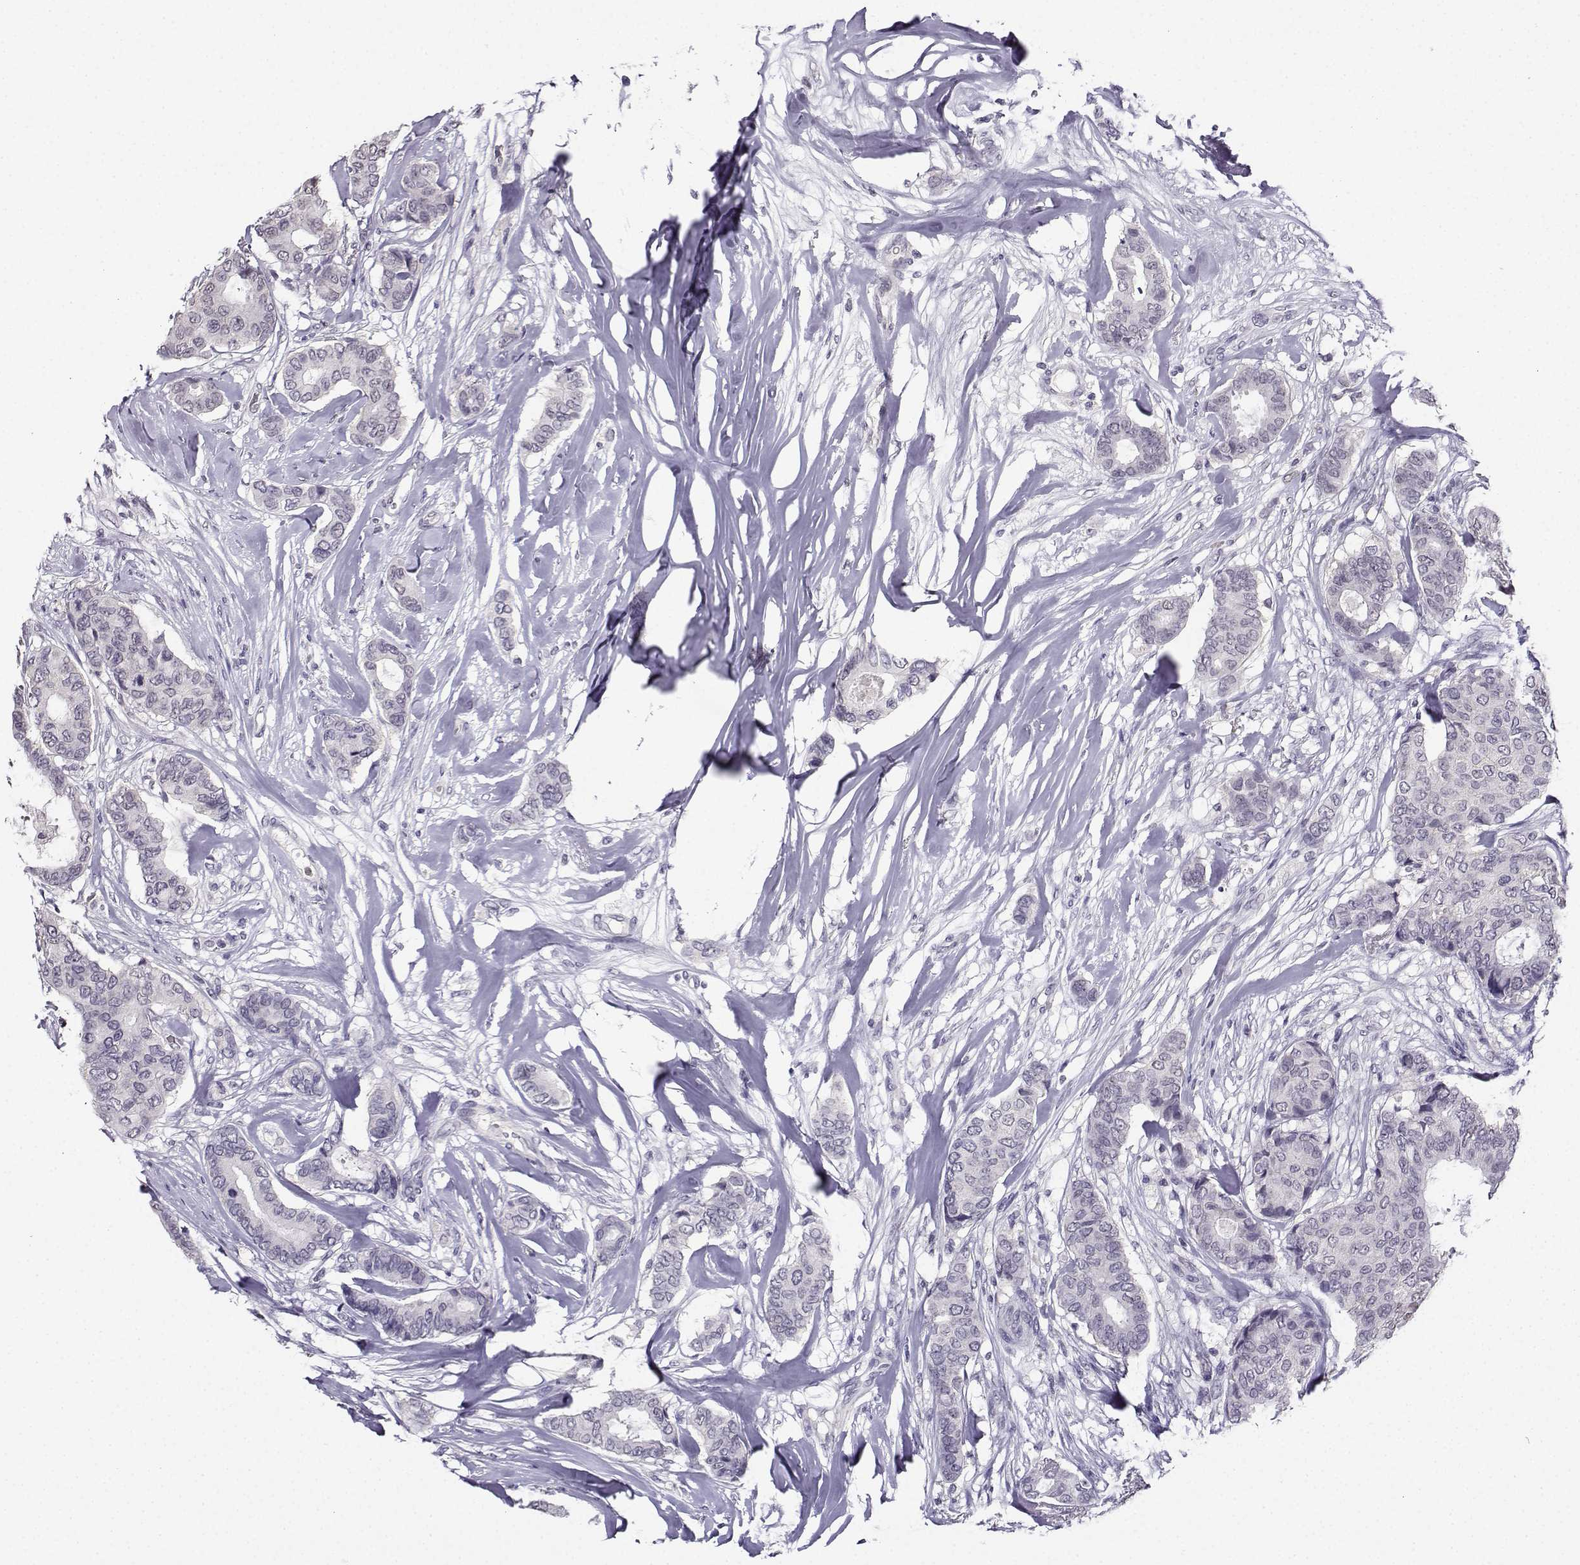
{"staining": {"intensity": "negative", "quantity": "none", "location": "none"}, "tissue": "breast cancer", "cell_type": "Tumor cells", "image_type": "cancer", "snomed": [{"axis": "morphology", "description": "Duct carcinoma"}, {"axis": "topography", "description": "Breast"}], "caption": "Breast cancer (infiltrating ductal carcinoma) was stained to show a protein in brown. There is no significant staining in tumor cells.", "gene": "LRFN2", "patient": {"sex": "female", "age": 75}}